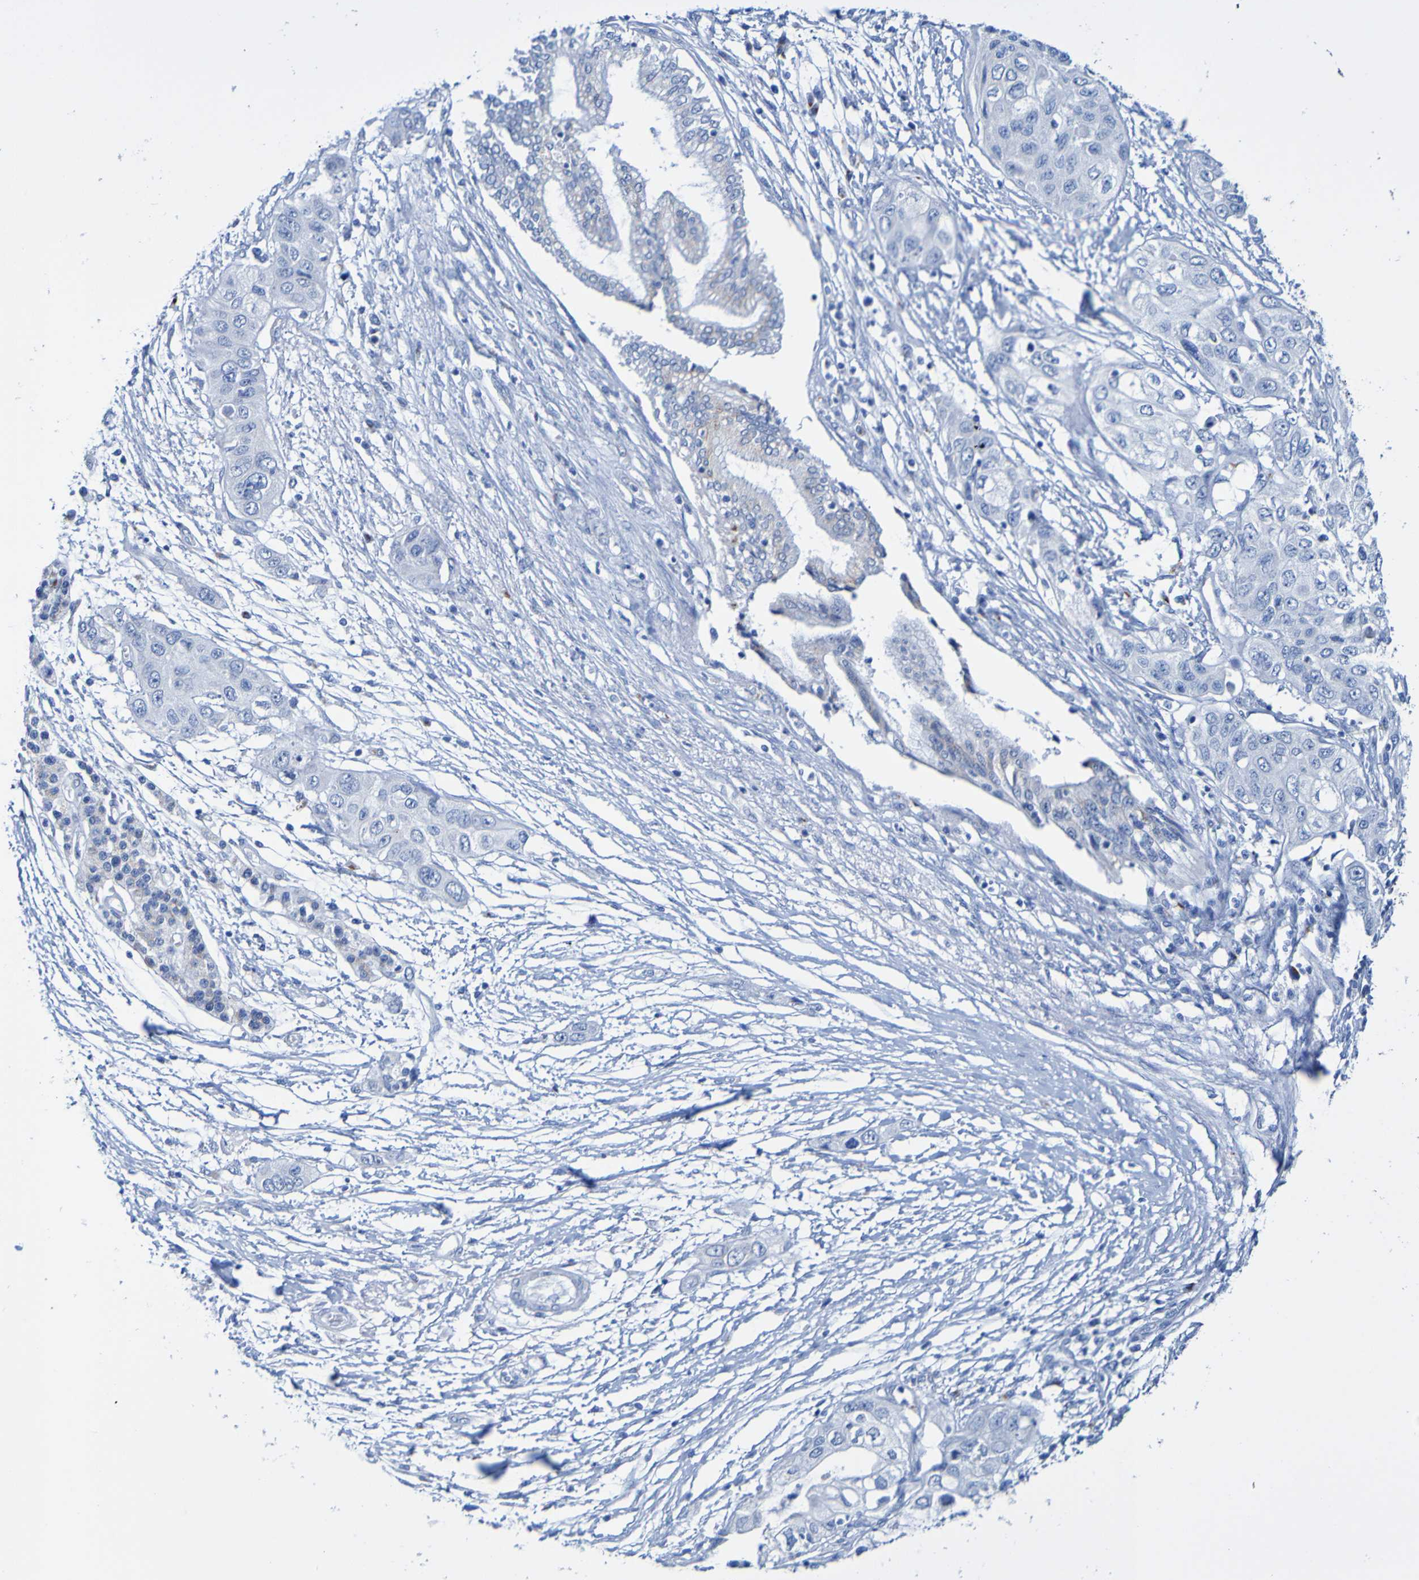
{"staining": {"intensity": "negative", "quantity": "none", "location": "none"}, "tissue": "pancreatic cancer", "cell_type": "Tumor cells", "image_type": "cancer", "snomed": [{"axis": "morphology", "description": "Adenocarcinoma, NOS"}, {"axis": "topography", "description": "Pancreas"}], "caption": "Tumor cells are negative for protein expression in human pancreatic cancer (adenocarcinoma).", "gene": "ACMSD", "patient": {"sex": "female", "age": 70}}